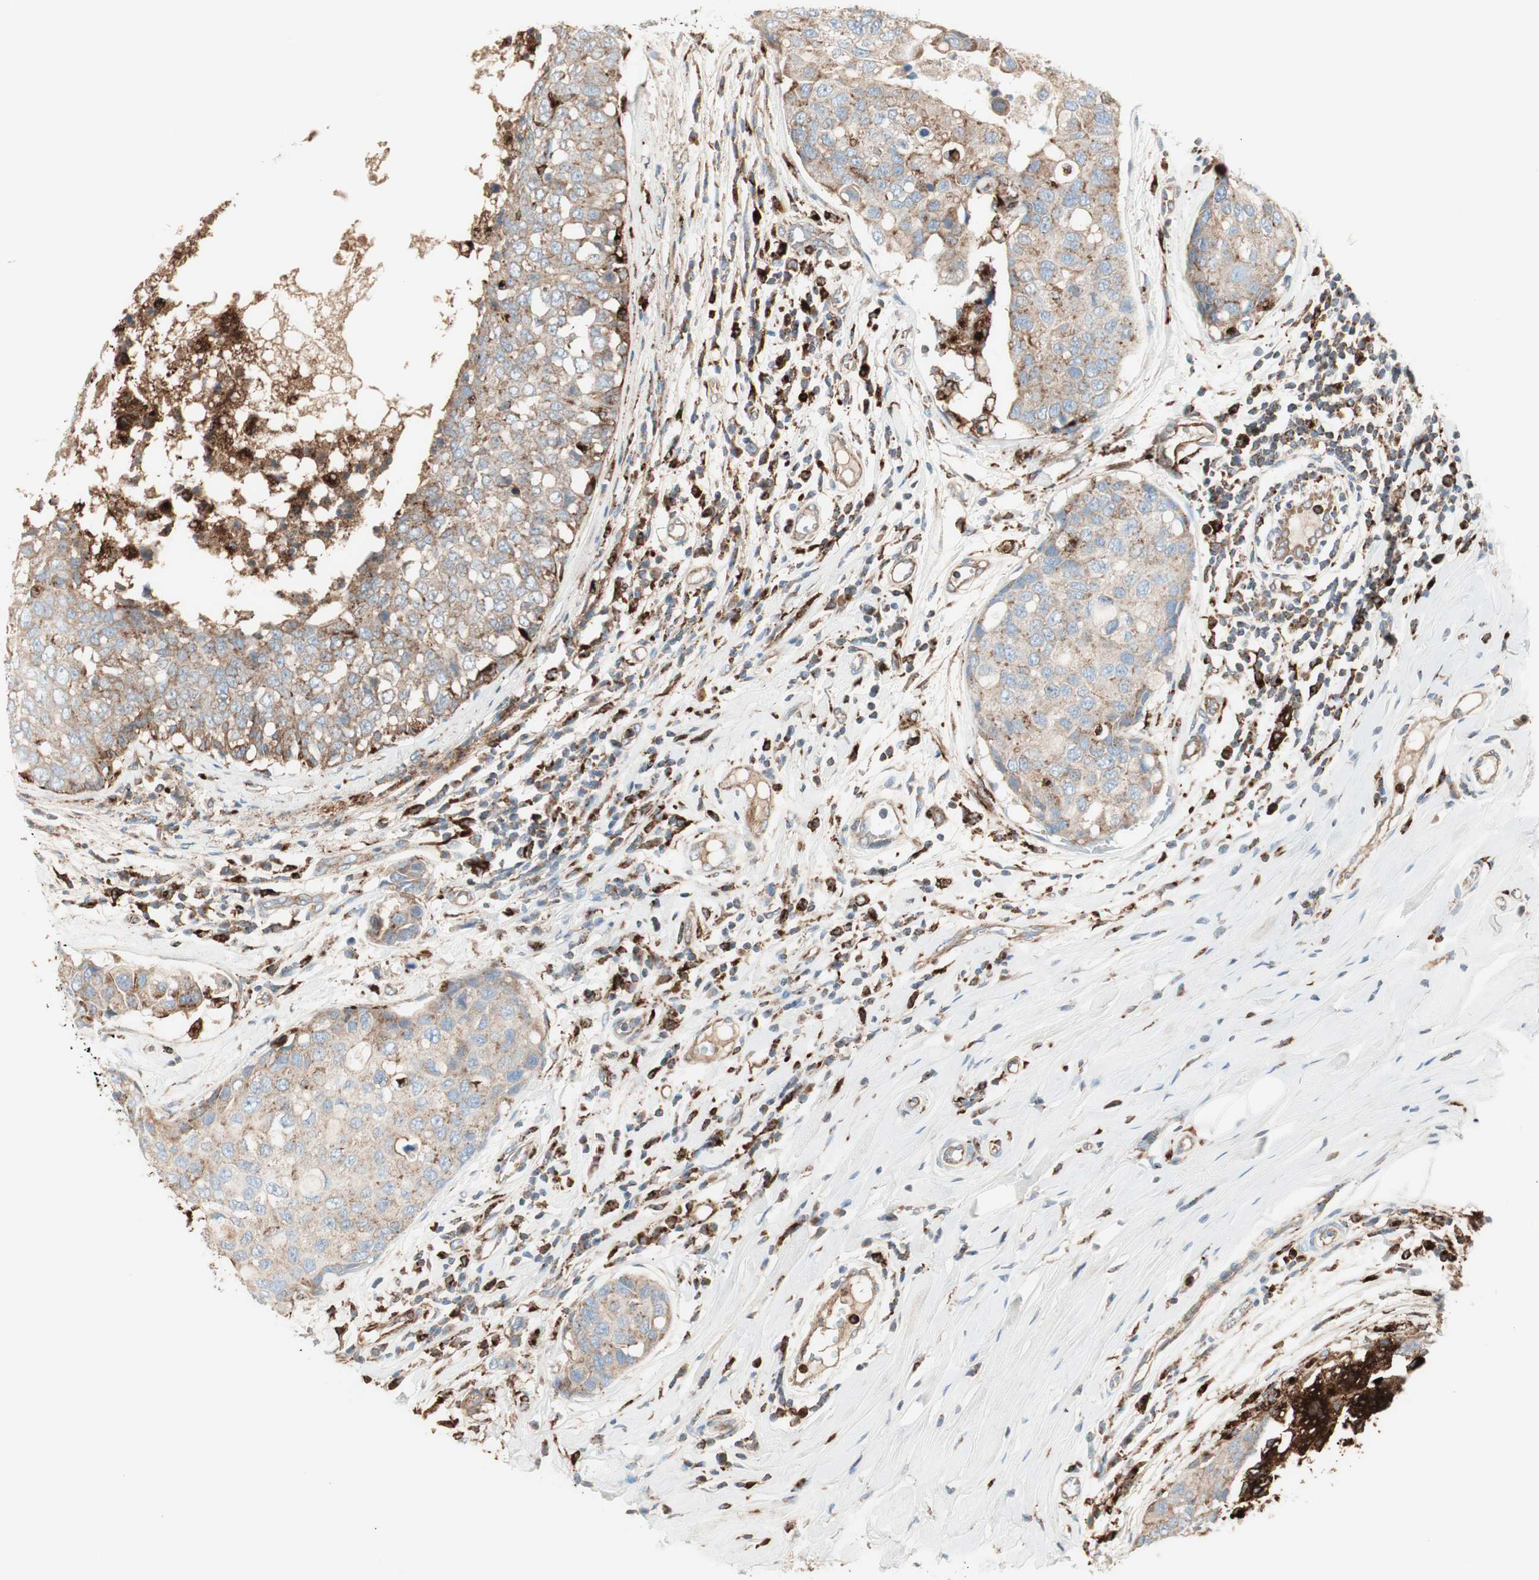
{"staining": {"intensity": "weak", "quantity": ">75%", "location": "cytoplasmic/membranous"}, "tissue": "breast cancer", "cell_type": "Tumor cells", "image_type": "cancer", "snomed": [{"axis": "morphology", "description": "Duct carcinoma"}, {"axis": "topography", "description": "Breast"}], "caption": "Breast cancer stained with a protein marker demonstrates weak staining in tumor cells.", "gene": "ATP6V1G1", "patient": {"sex": "female", "age": 27}}